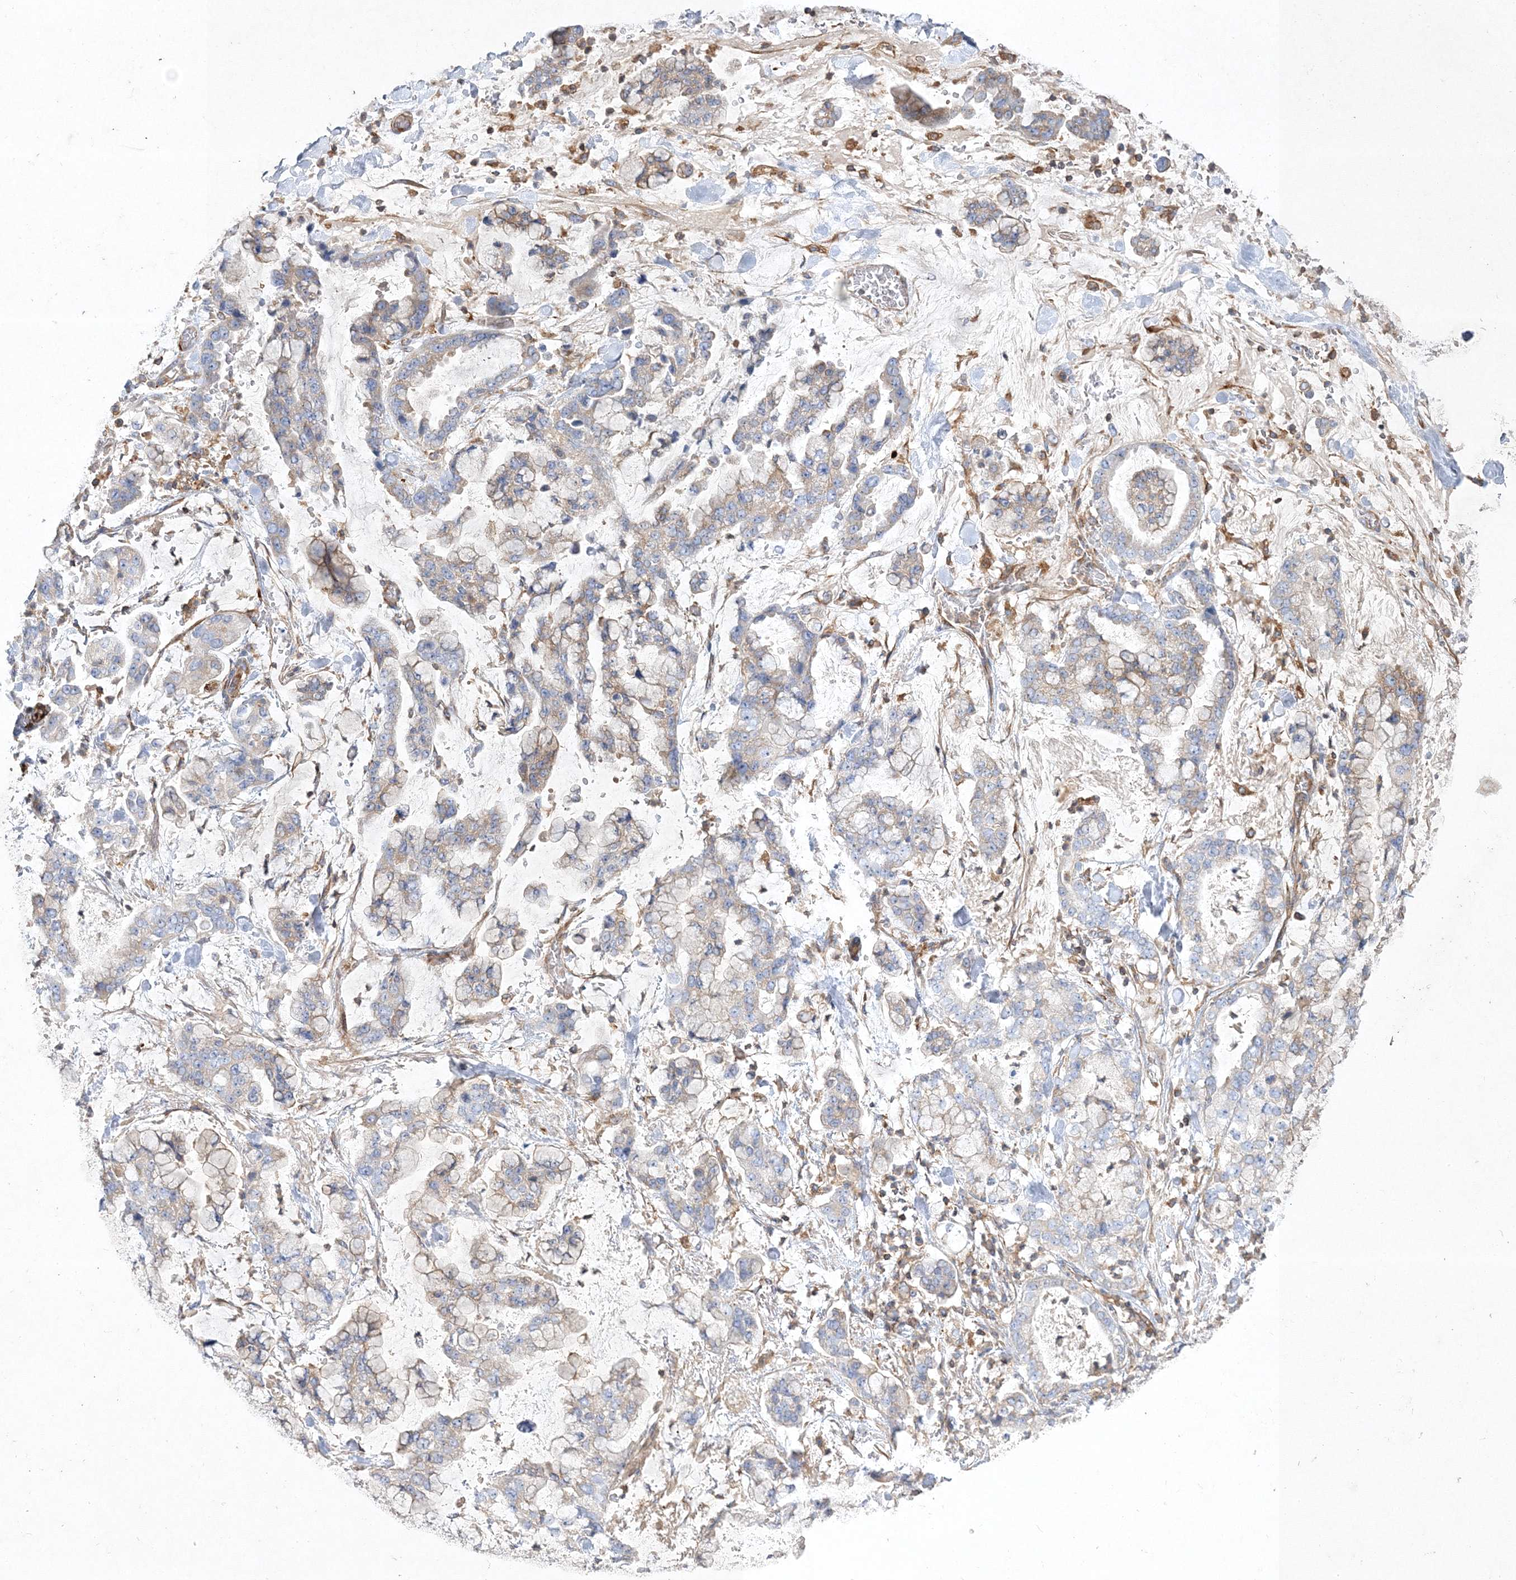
{"staining": {"intensity": "negative", "quantity": "none", "location": "none"}, "tissue": "stomach cancer", "cell_type": "Tumor cells", "image_type": "cancer", "snomed": [{"axis": "morphology", "description": "Normal tissue, NOS"}, {"axis": "morphology", "description": "Adenocarcinoma, NOS"}, {"axis": "topography", "description": "Stomach, upper"}, {"axis": "topography", "description": "Stomach"}], "caption": "The micrograph demonstrates no significant expression in tumor cells of adenocarcinoma (stomach).", "gene": "WDR37", "patient": {"sex": "male", "age": 76}}